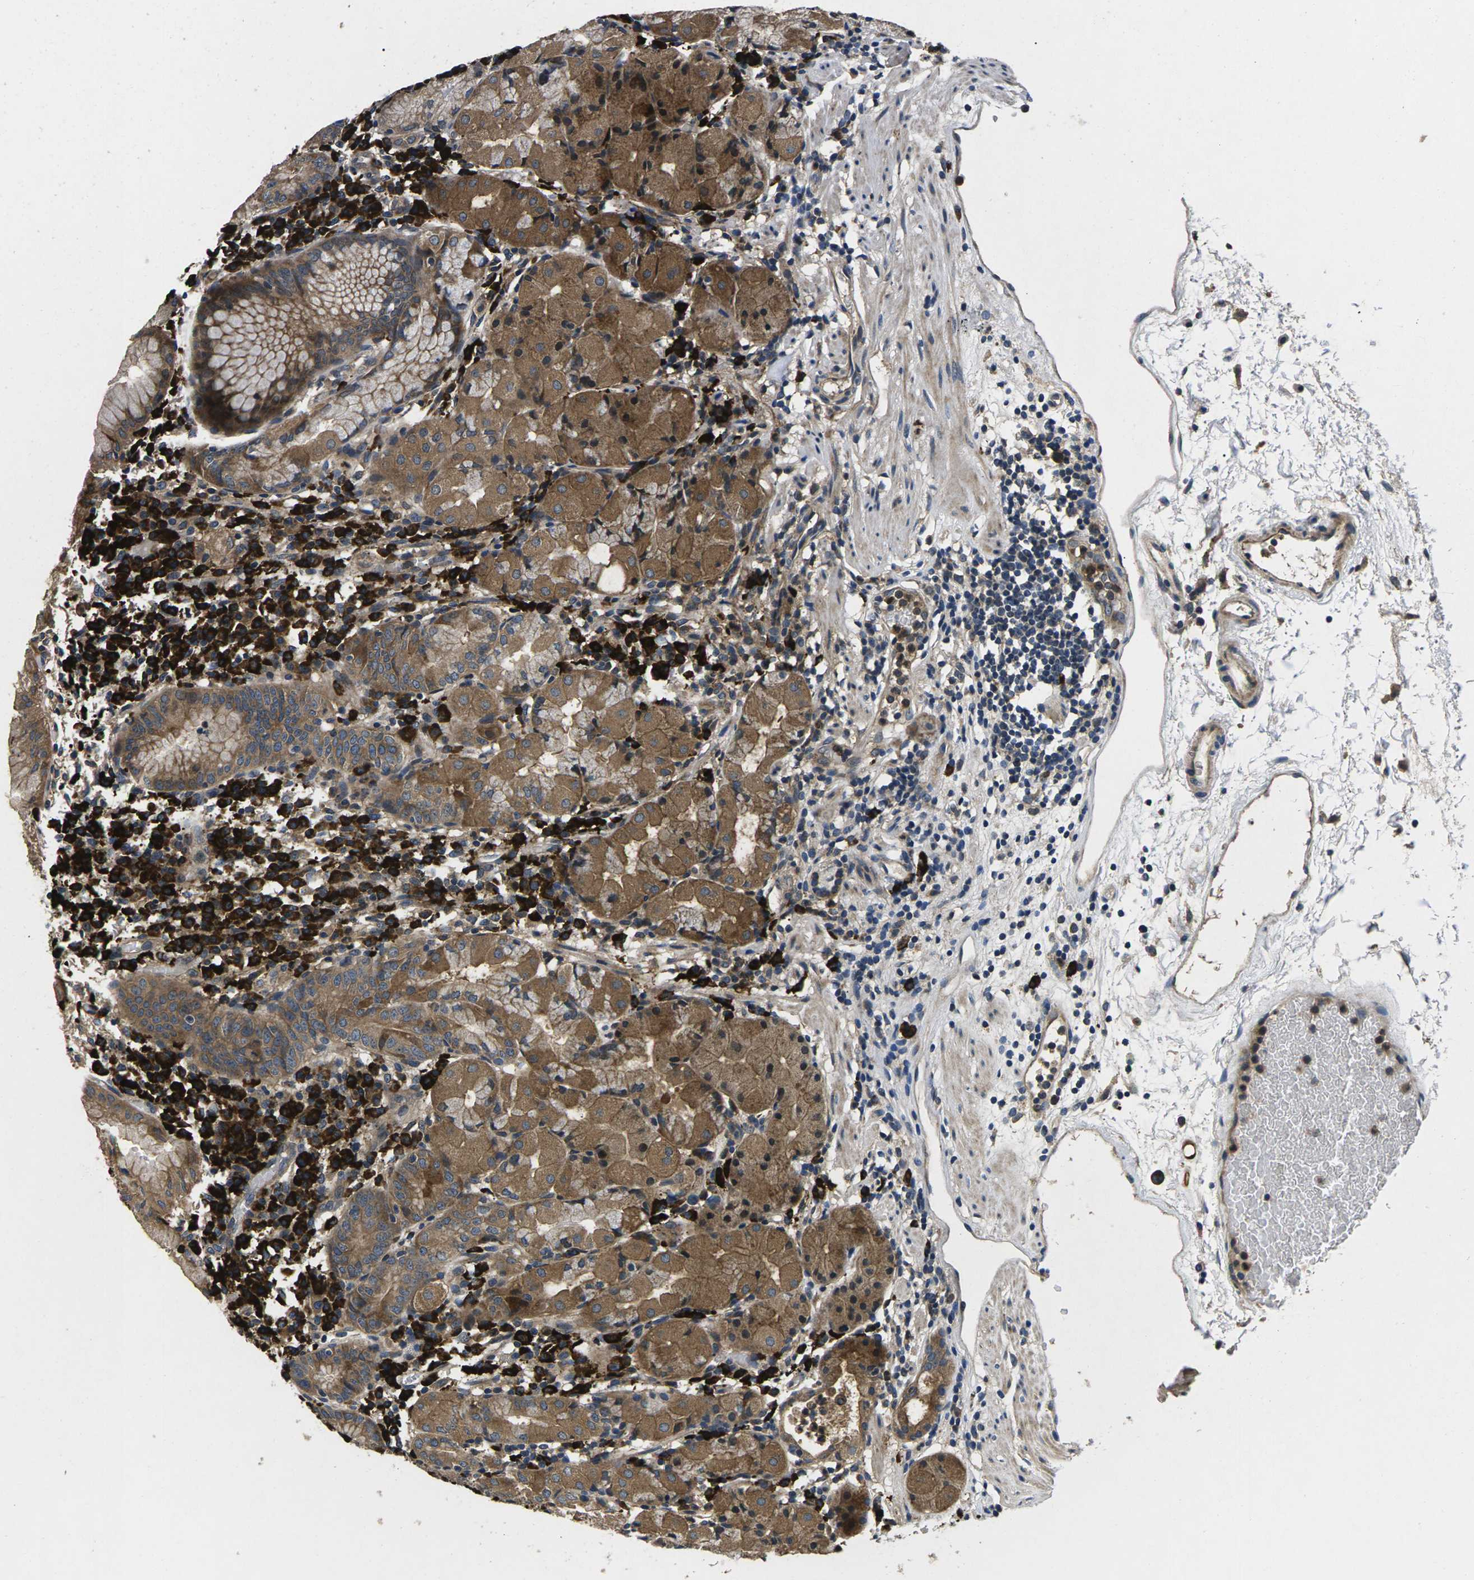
{"staining": {"intensity": "moderate", "quantity": ">75%", "location": "cytoplasmic/membranous"}, "tissue": "stomach", "cell_type": "Glandular cells", "image_type": "normal", "snomed": [{"axis": "morphology", "description": "Normal tissue, NOS"}, {"axis": "topography", "description": "Stomach"}, {"axis": "topography", "description": "Stomach, lower"}], "caption": "This photomicrograph displays IHC staining of unremarkable human stomach, with medium moderate cytoplasmic/membranous expression in about >75% of glandular cells.", "gene": "PLCE1", "patient": {"sex": "female", "age": 75}}